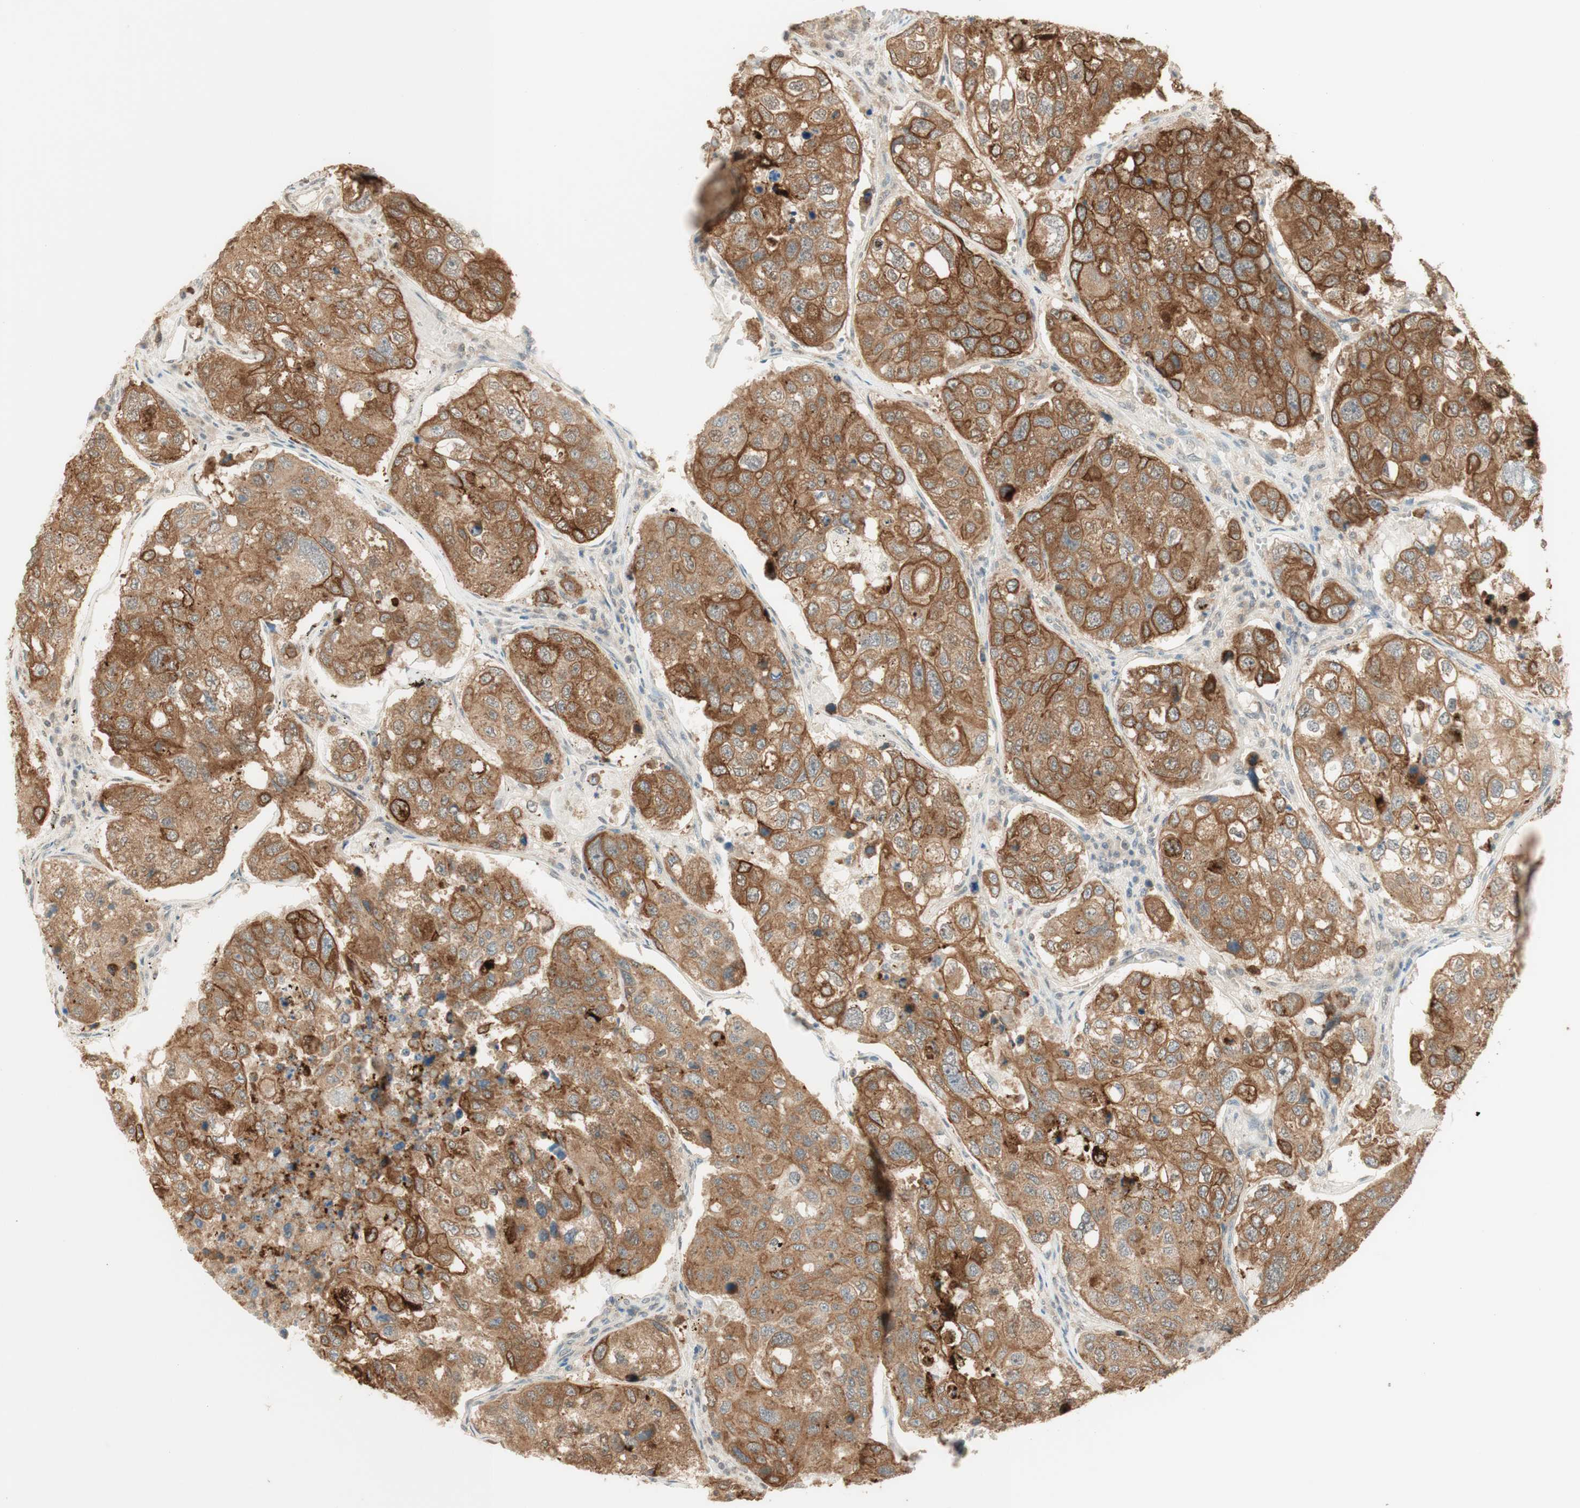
{"staining": {"intensity": "moderate", "quantity": ">75%", "location": "cytoplasmic/membranous"}, "tissue": "urothelial cancer", "cell_type": "Tumor cells", "image_type": "cancer", "snomed": [{"axis": "morphology", "description": "Urothelial carcinoma, High grade"}, {"axis": "topography", "description": "Lymph node"}, {"axis": "topography", "description": "Urinary bladder"}], "caption": "IHC (DAB) staining of human urothelial cancer demonstrates moderate cytoplasmic/membranous protein positivity in about >75% of tumor cells.", "gene": "SPINT2", "patient": {"sex": "male", "age": 51}}